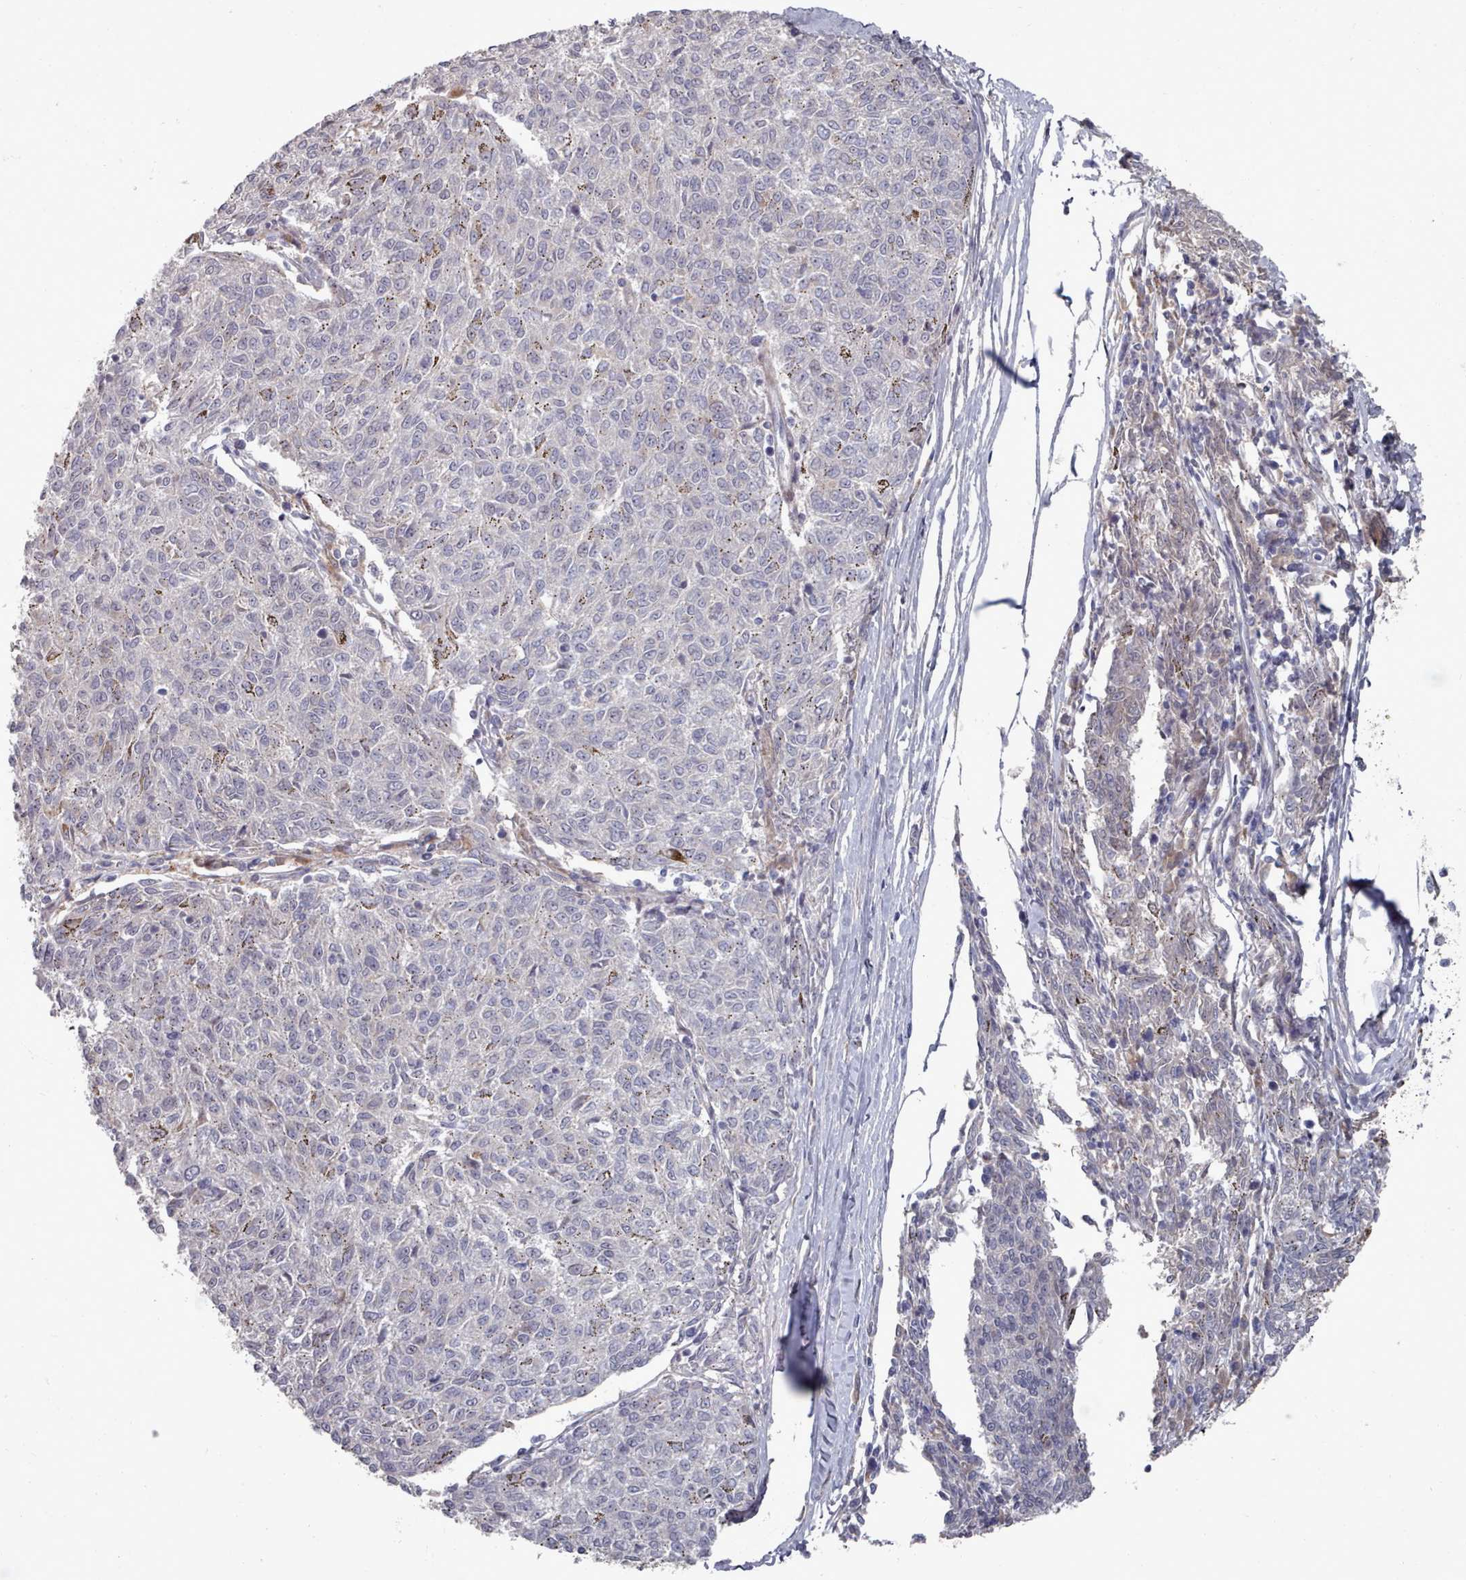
{"staining": {"intensity": "negative", "quantity": "none", "location": "none"}, "tissue": "melanoma", "cell_type": "Tumor cells", "image_type": "cancer", "snomed": [{"axis": "morphology", "description": "Malignant melanoma, NOS"}, {"axis": "topography", "description": "Skin"}], "caption": "An immunohistochemistry (IHC) histopathology image of melanoma is shown. There is no staining in tumor cells of melanoma.", "gene": "COL8A2", "patient": {"sex": "female", "age": 72}}